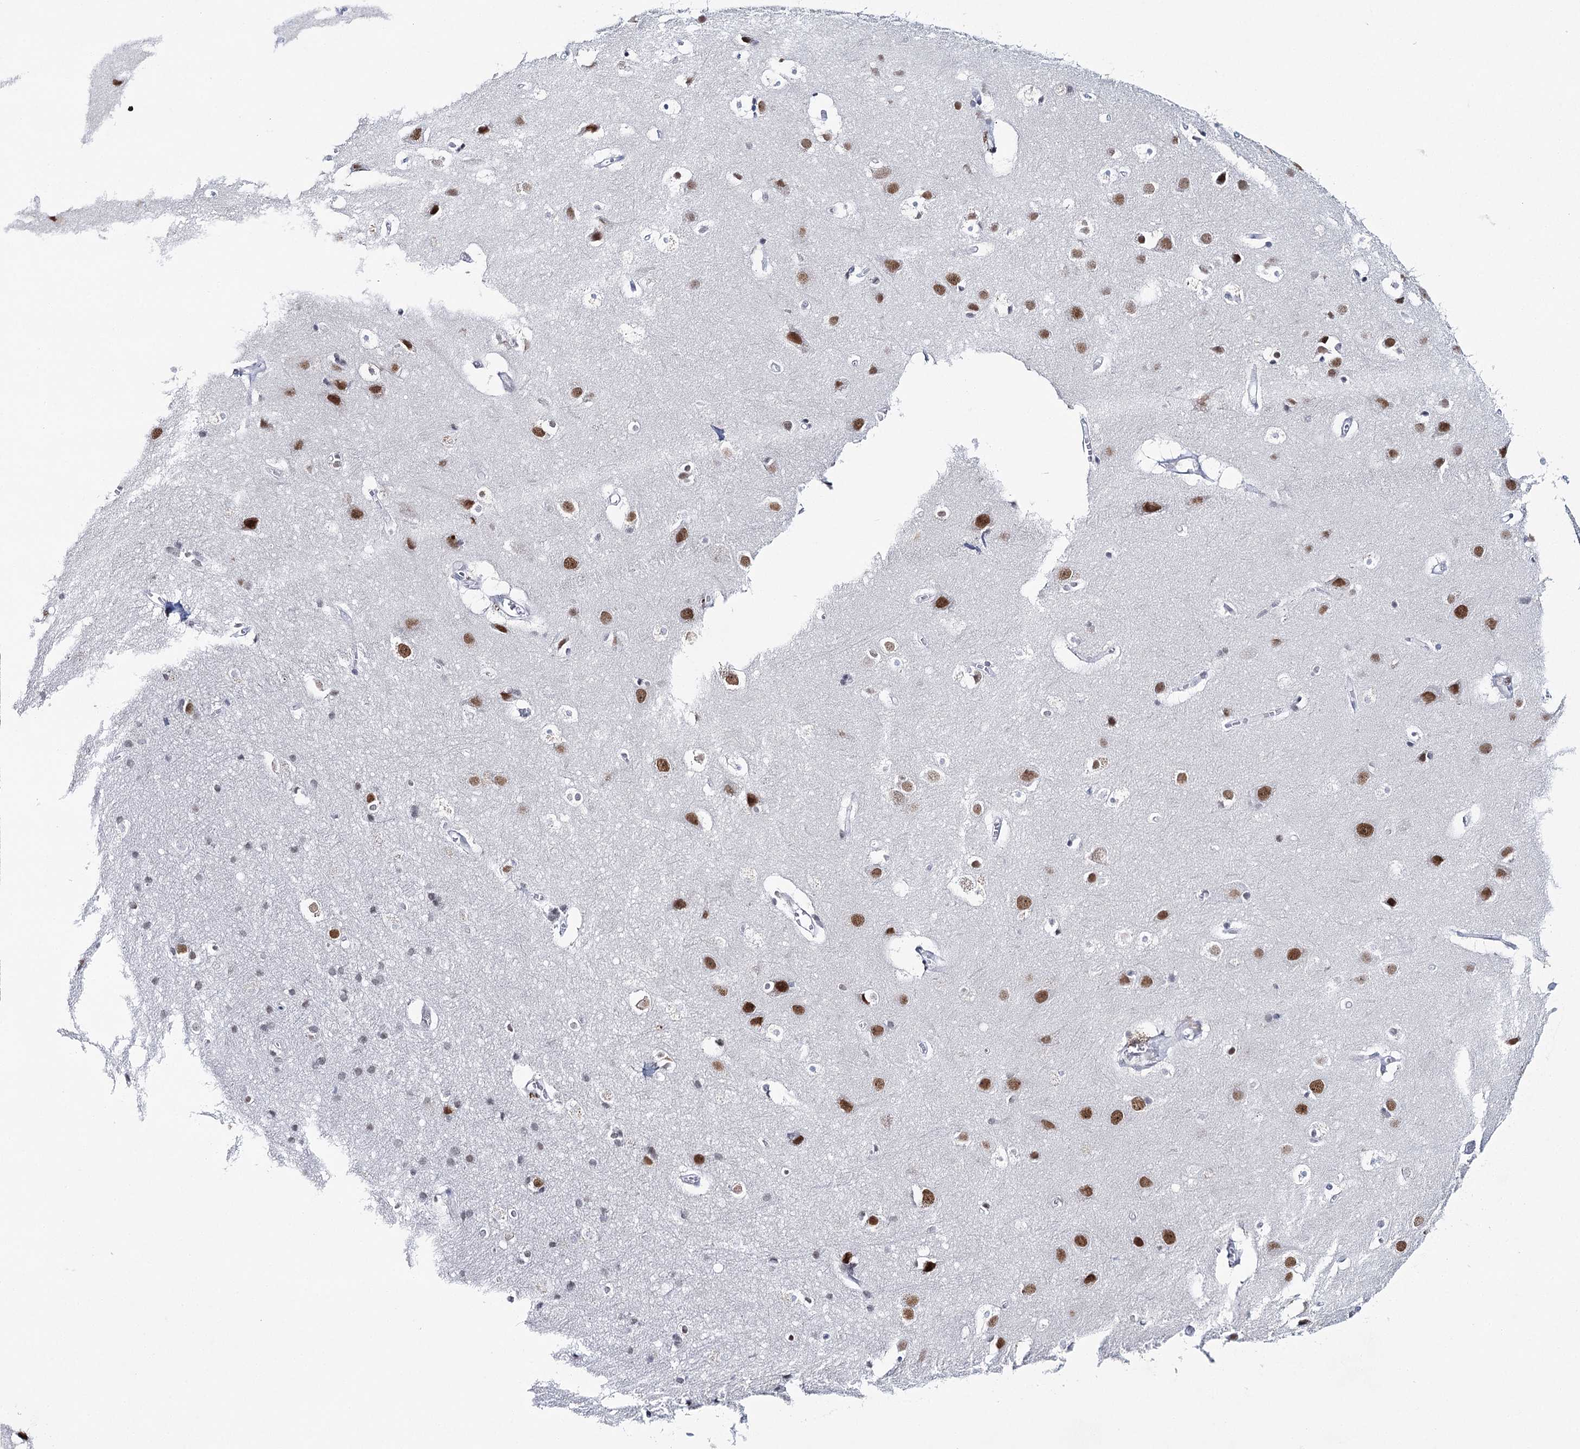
{"staining": {"intensity": "moderate", "quantity": "<25%", "location": "nuclear"}, "tissue": "cerebral cortex", "cell_type": "Endothelial cells", "image_type": "normal", "snomed": [{"axis": "morphology", "description": "Normal tissue, NOS"}, {"axis": "topography", "description": "Cerebral cortex"}], "caption": "IHC of normal cerebral cortex shows low levels of moderate nuclear expression in approximately <25% of endothelial cells. (DAB IHC with brightfield microscopy, high magnification).", "gene": "ZC3H8", "patient": {"sex": "male", "age": 54}}